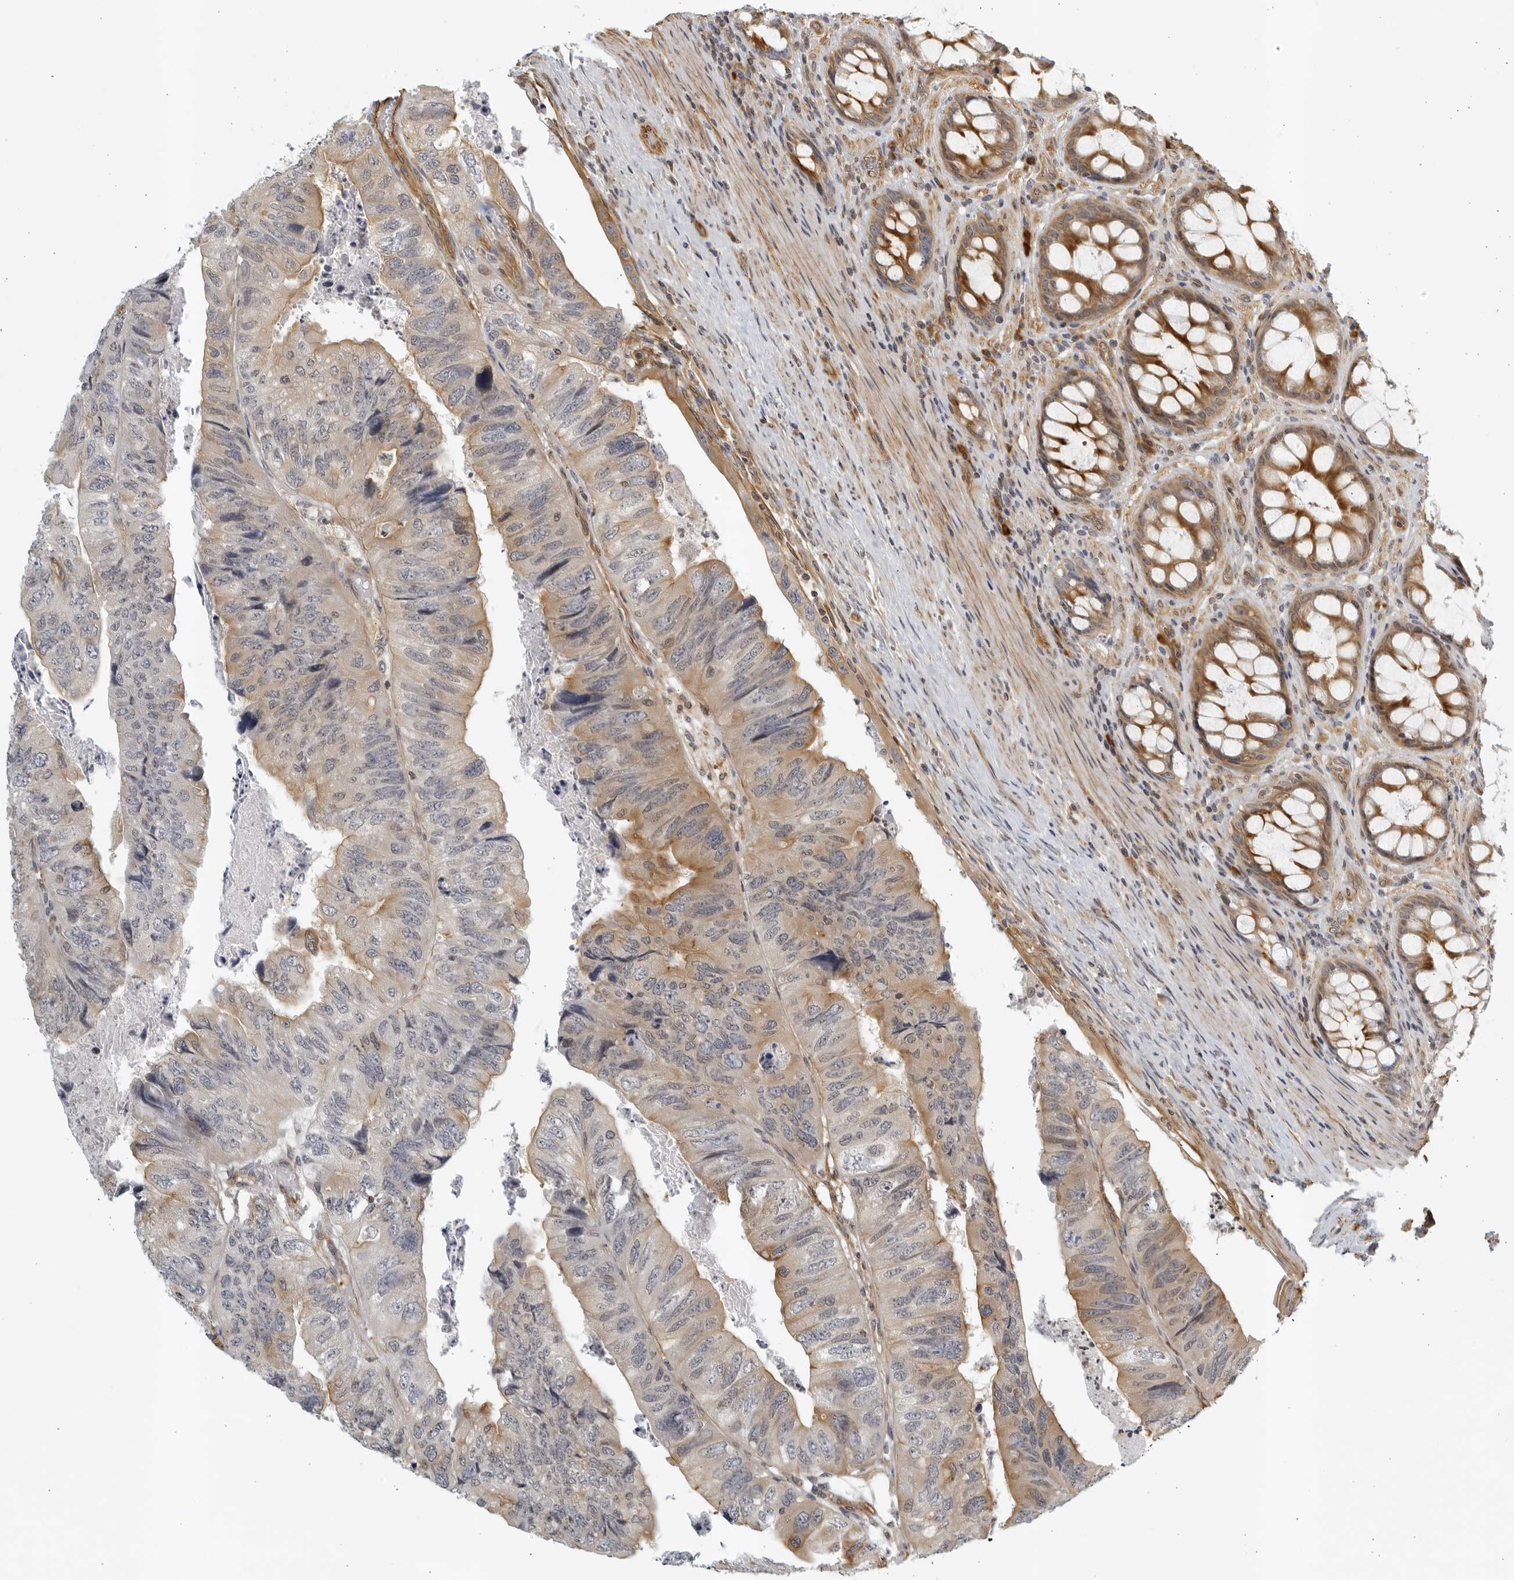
{"staining": {"intensity": "moderate", "quantity": "25%-75%", "location": "cytoplasmic/membranous"}, "tissue": "colorectal cancer", "cell_type": "Tumor cells", "image_type": "cancer", "snomed": [{"axis": "morphology", "description": "Adenocarcinoma, NOS"}, {"axis": "topography", "description": "Rectum"}], "caption": "Protein positivity by IHC reveals moderate cytoplasmic/membranous expression in approximately 25%-75% of tumor cells in colorectal cancer (adenocarcinoma).", "gene": "SERTAD4", "patient": {"sex": "male", "age": 63}}